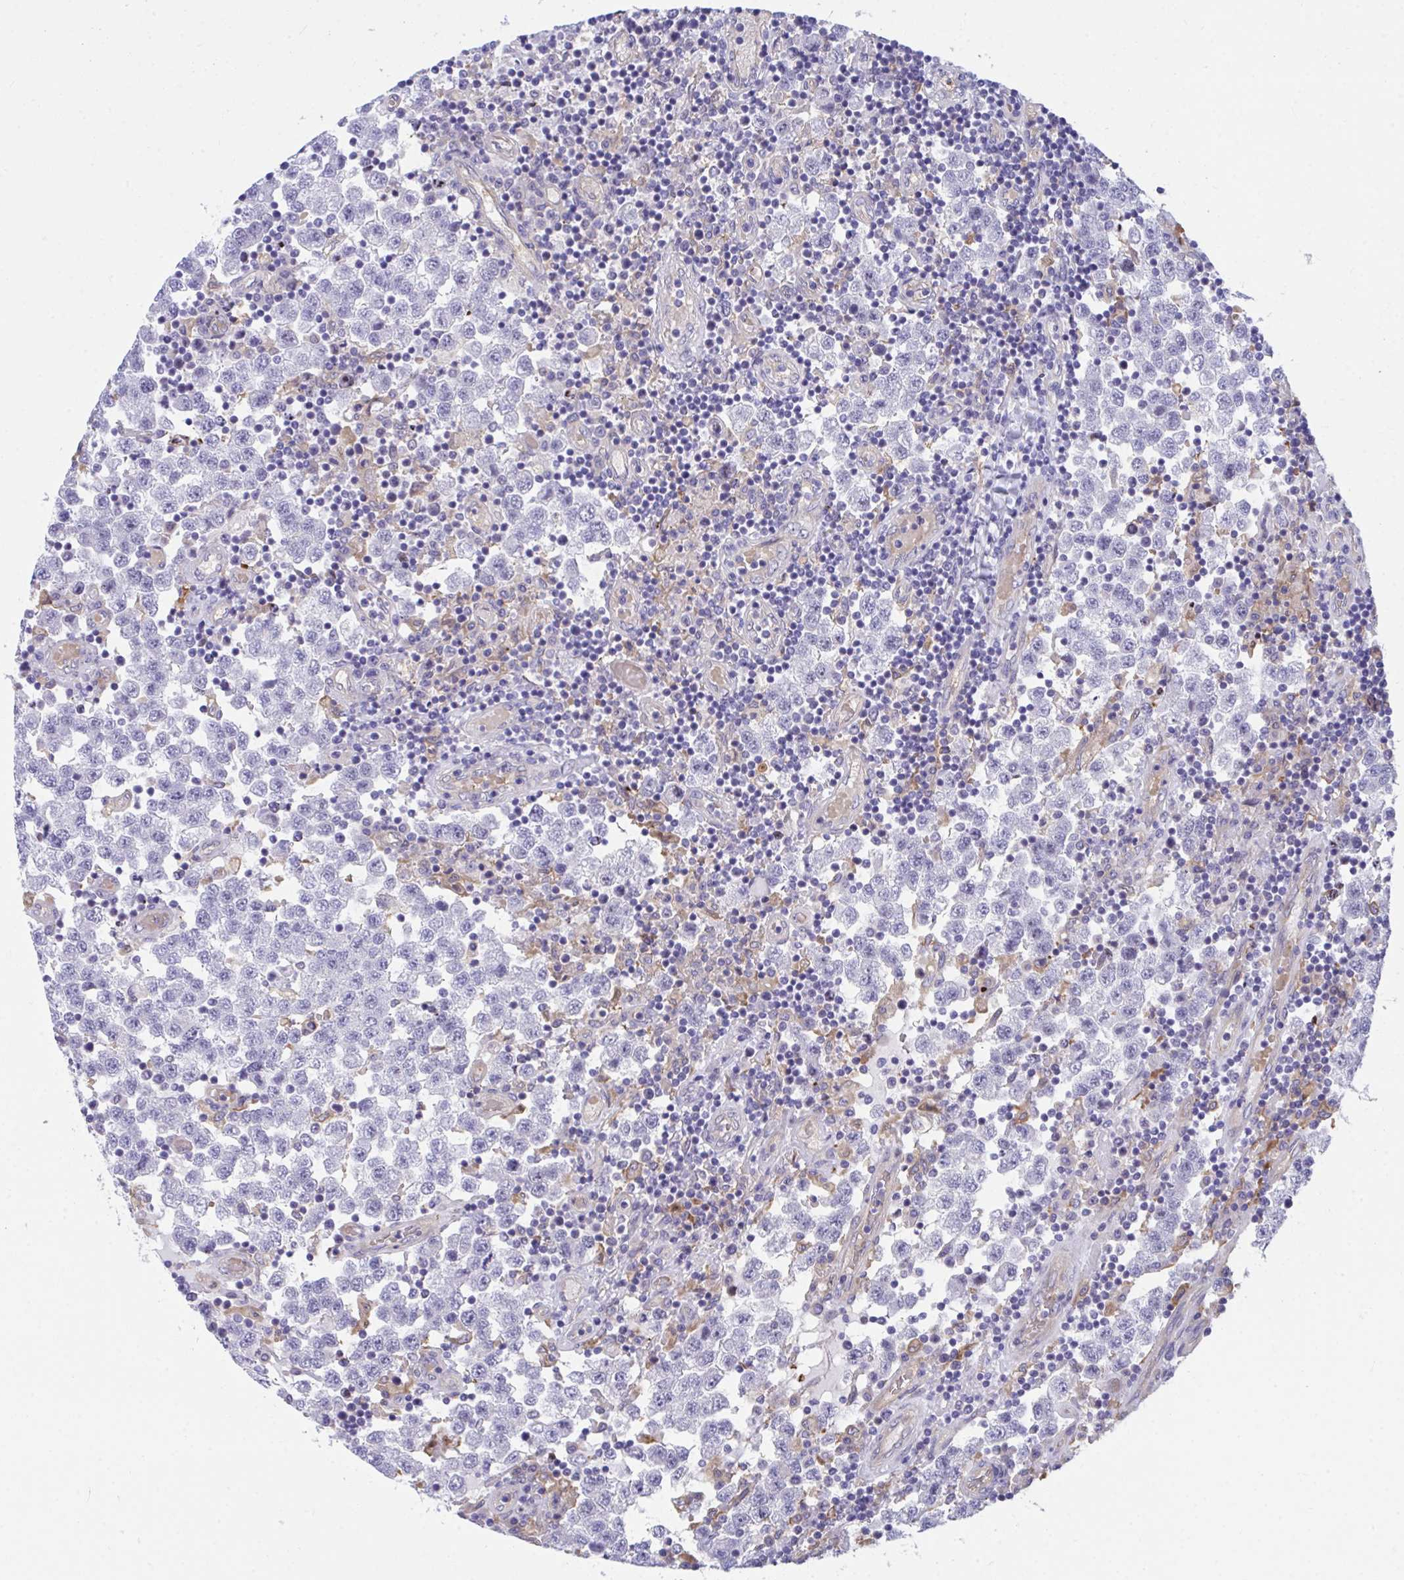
{"staining": {"intensity": "negative", "quantity": "none", "location": "none"}, "tissue": "testis cancer", "cell_type": "Tumor cells", "image_type": "cancer", "snomed": [{"axis": "morphology", "description": "Seminoma, NOS"}, {"axis": "topography", "description": "Testis"}], "caption": "An IHC micrograph of testis cancer is shown. There is no staining in tumor cells of testis cancer.", "gene": "CENPQ", "patient": {"sex": "male", "age": 34}}